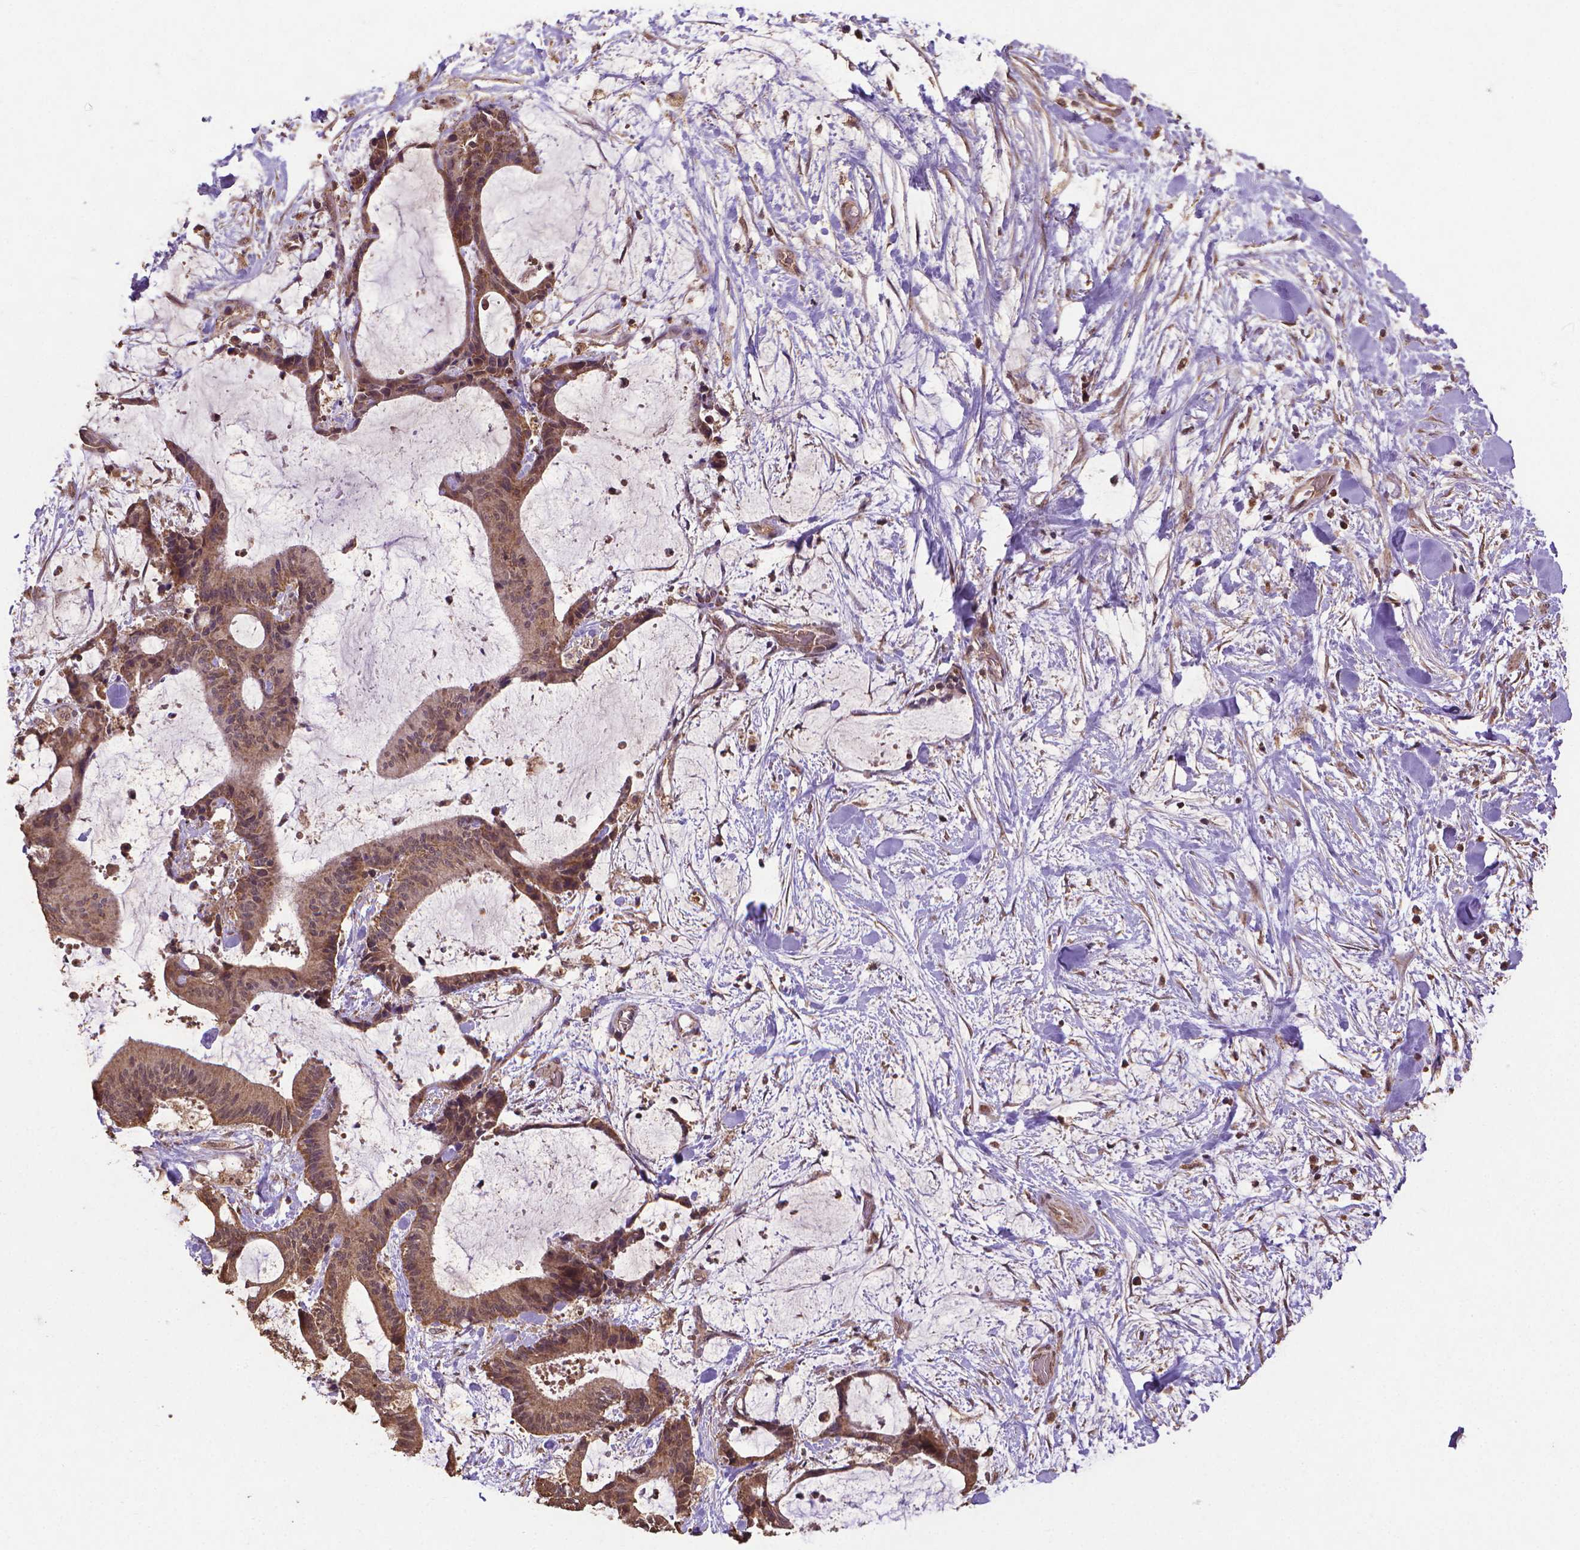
{"staining": {"intensity": "moderate", "quantity": ">75%", "location": "cytoplasmic/membranous,nuclear"}, "tissue": "liver cancer", "cell_type": "Tumor cells", "image_type": "cancer", "snomed": [{"axis": "morphology", "description": "Cholangiocarcinoma"}, {"axis": "topography", "description": "Liver"}], "caption": "Immunohistochemistry (IHC) image of neoplastic tissue: human cholangiocarcinoma (liver) stained using immunohistochemistry reveals medium levels of moderate protein expression localized specifically in the cytoplasmic/membranous and nuclear of tumor cells, appearing as a cytoplasmic/membranous and nuclear brown color.", "gene": "DCAF1", "patient": {"sex": "female", "age": 73}}